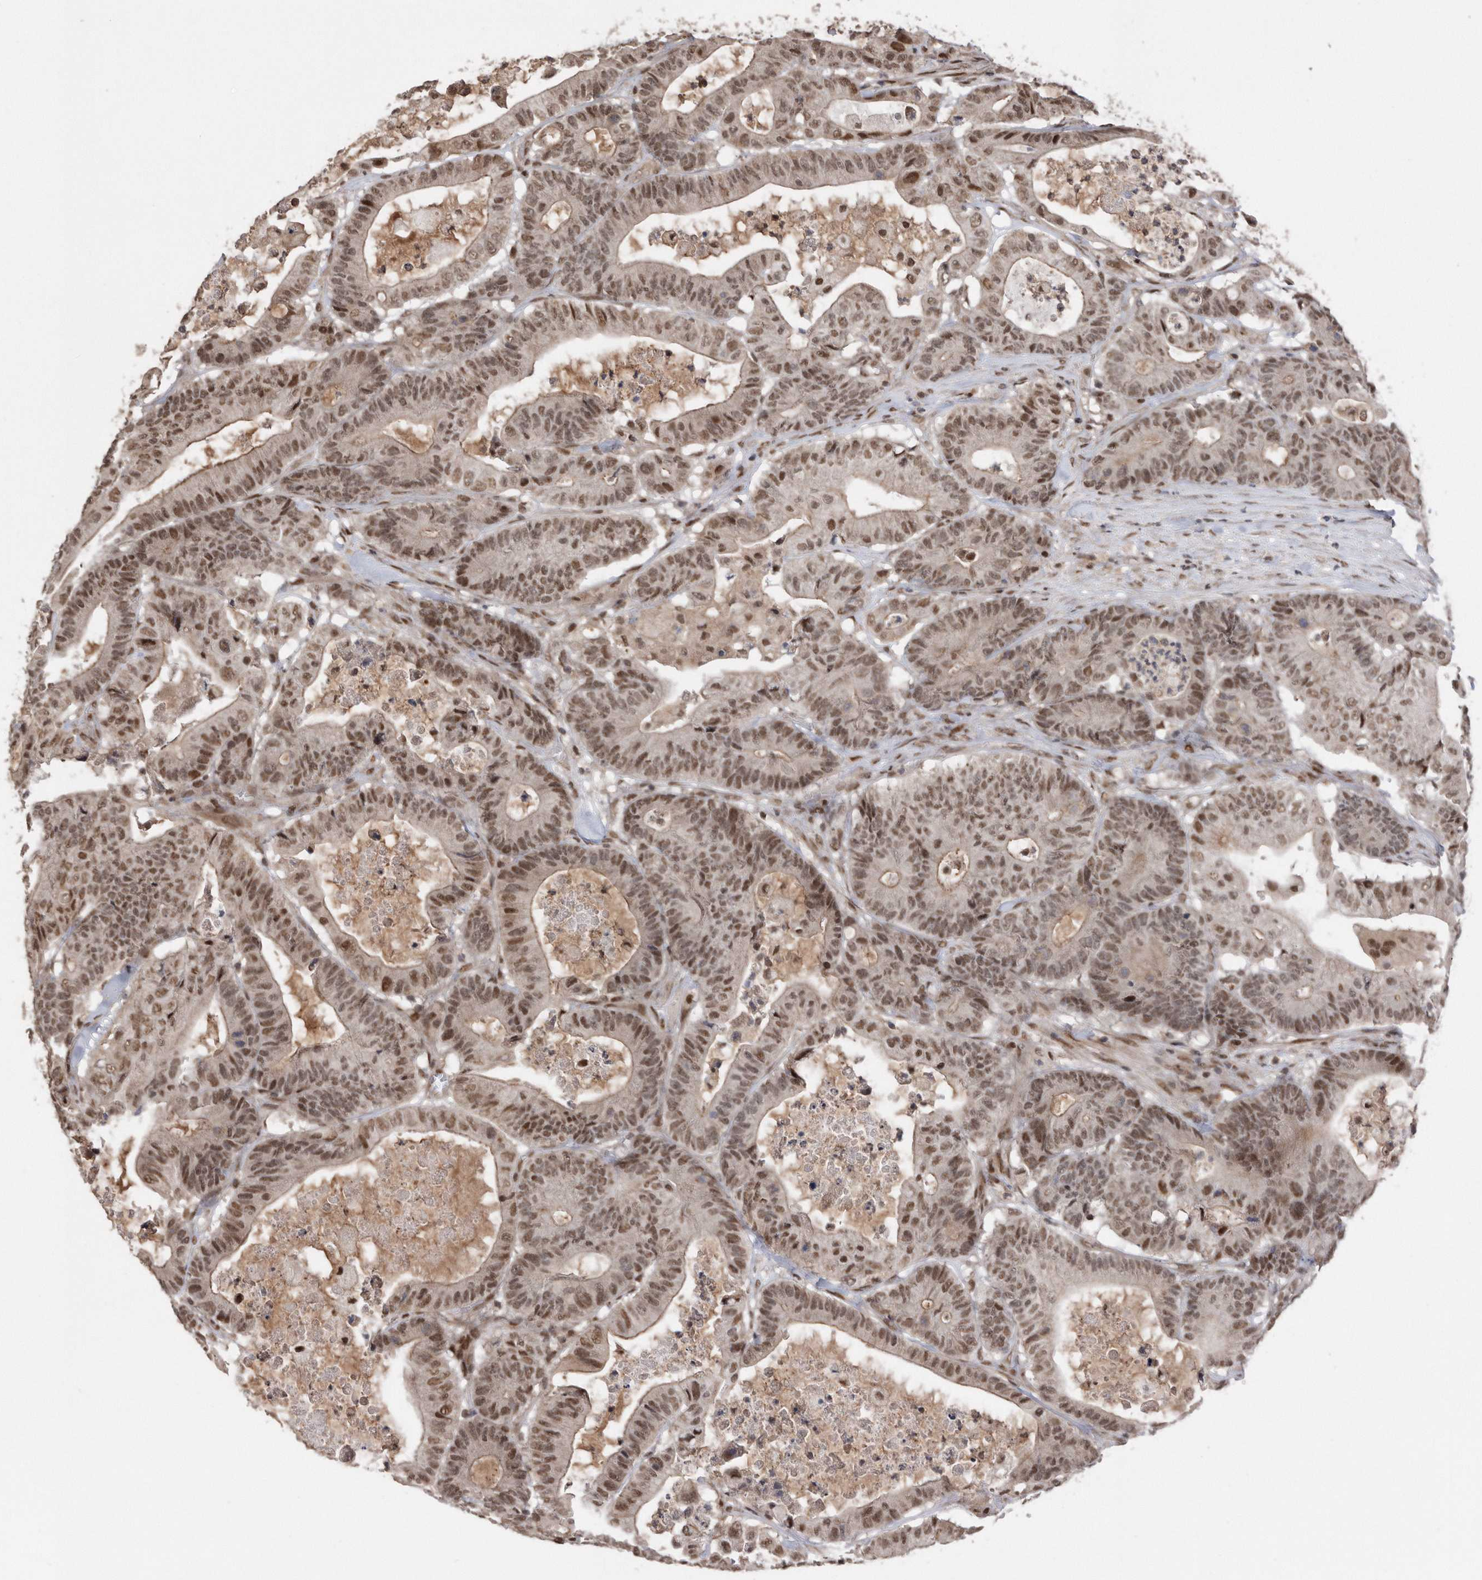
{"staining": {"intensity": "moderate", "quantity": ">75%", "location": "nuclear"}, "tissue": "colorectal cancer", "cell_type": "Tumor cells", "image_type": "cancer", "snomed": [{"axis": "morphology", "description": "Adenocarcinoma, NOS"}, {"axis": "topography", "description": "Colon"}], "caption": "IHC staining of adenocarcinoma (colorectal), which shows medium levels of moderate nuclear staining in approximately >75% of tumor cells indicating moderate nuclear protein positivity. The staining was performed using DAB (brown) for protein detection and nuclei were counterstained in hematoxylin (blue).", "gene": "TDRD3", "patient": {"sex": "female", "age": 84}}